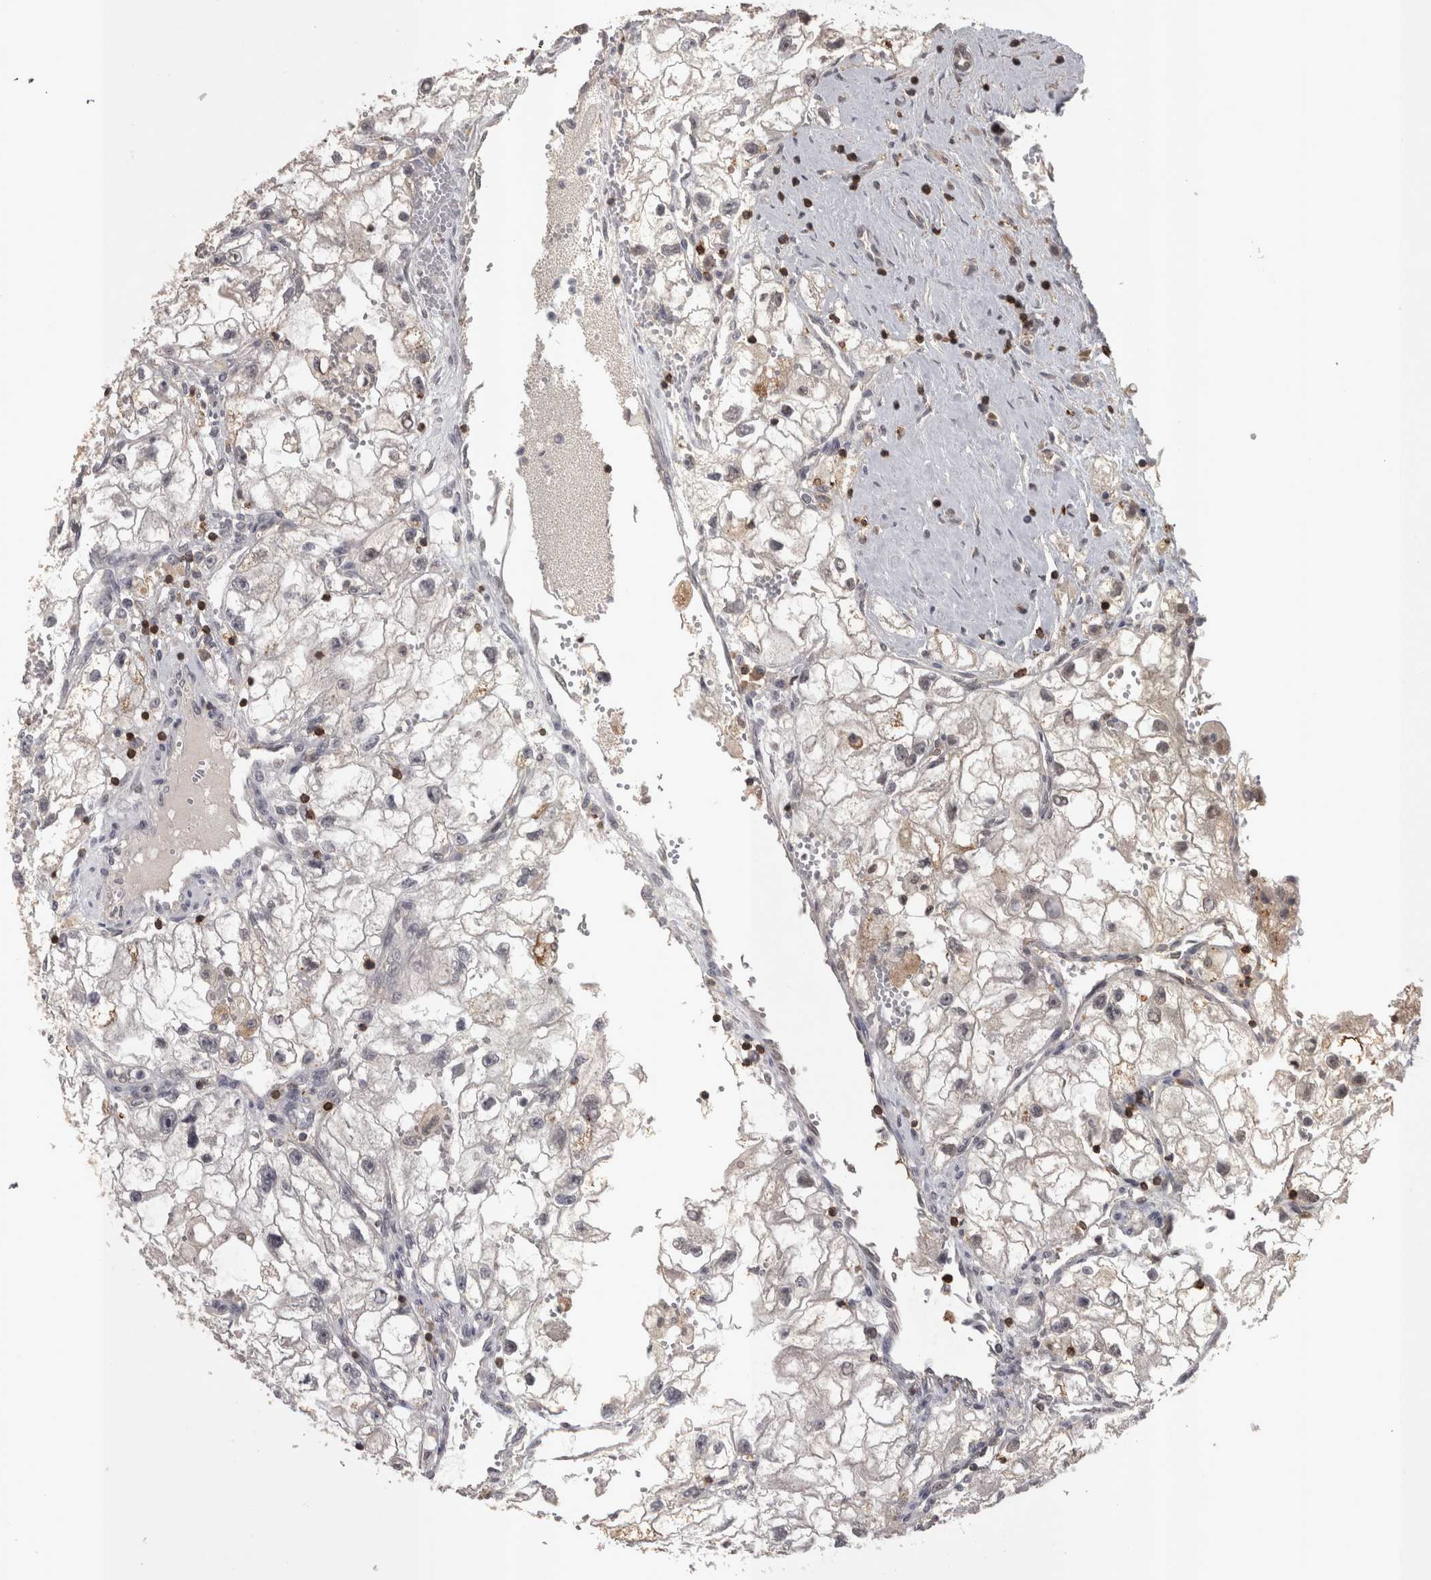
{"staining": {"intensity": "negative", "quantity": "none", "location": "none"}, "tissue": "renal cancer", "cell_type": "Tumor cells", "image_type": "cancer", "snomed": [{"axis": "morphology", "description": "Adenocarcinoma, NOS"}, {"axis": "topography", "description": "Kidney"}], "caption": "A photomicrograph of adenocarcinoma (renal) stained for a protein shows no brown staining in tumor cells. Nuclei are stained in blue.", "gene": "SKAP1", "patient": {"sex": "female", "age": 70}}